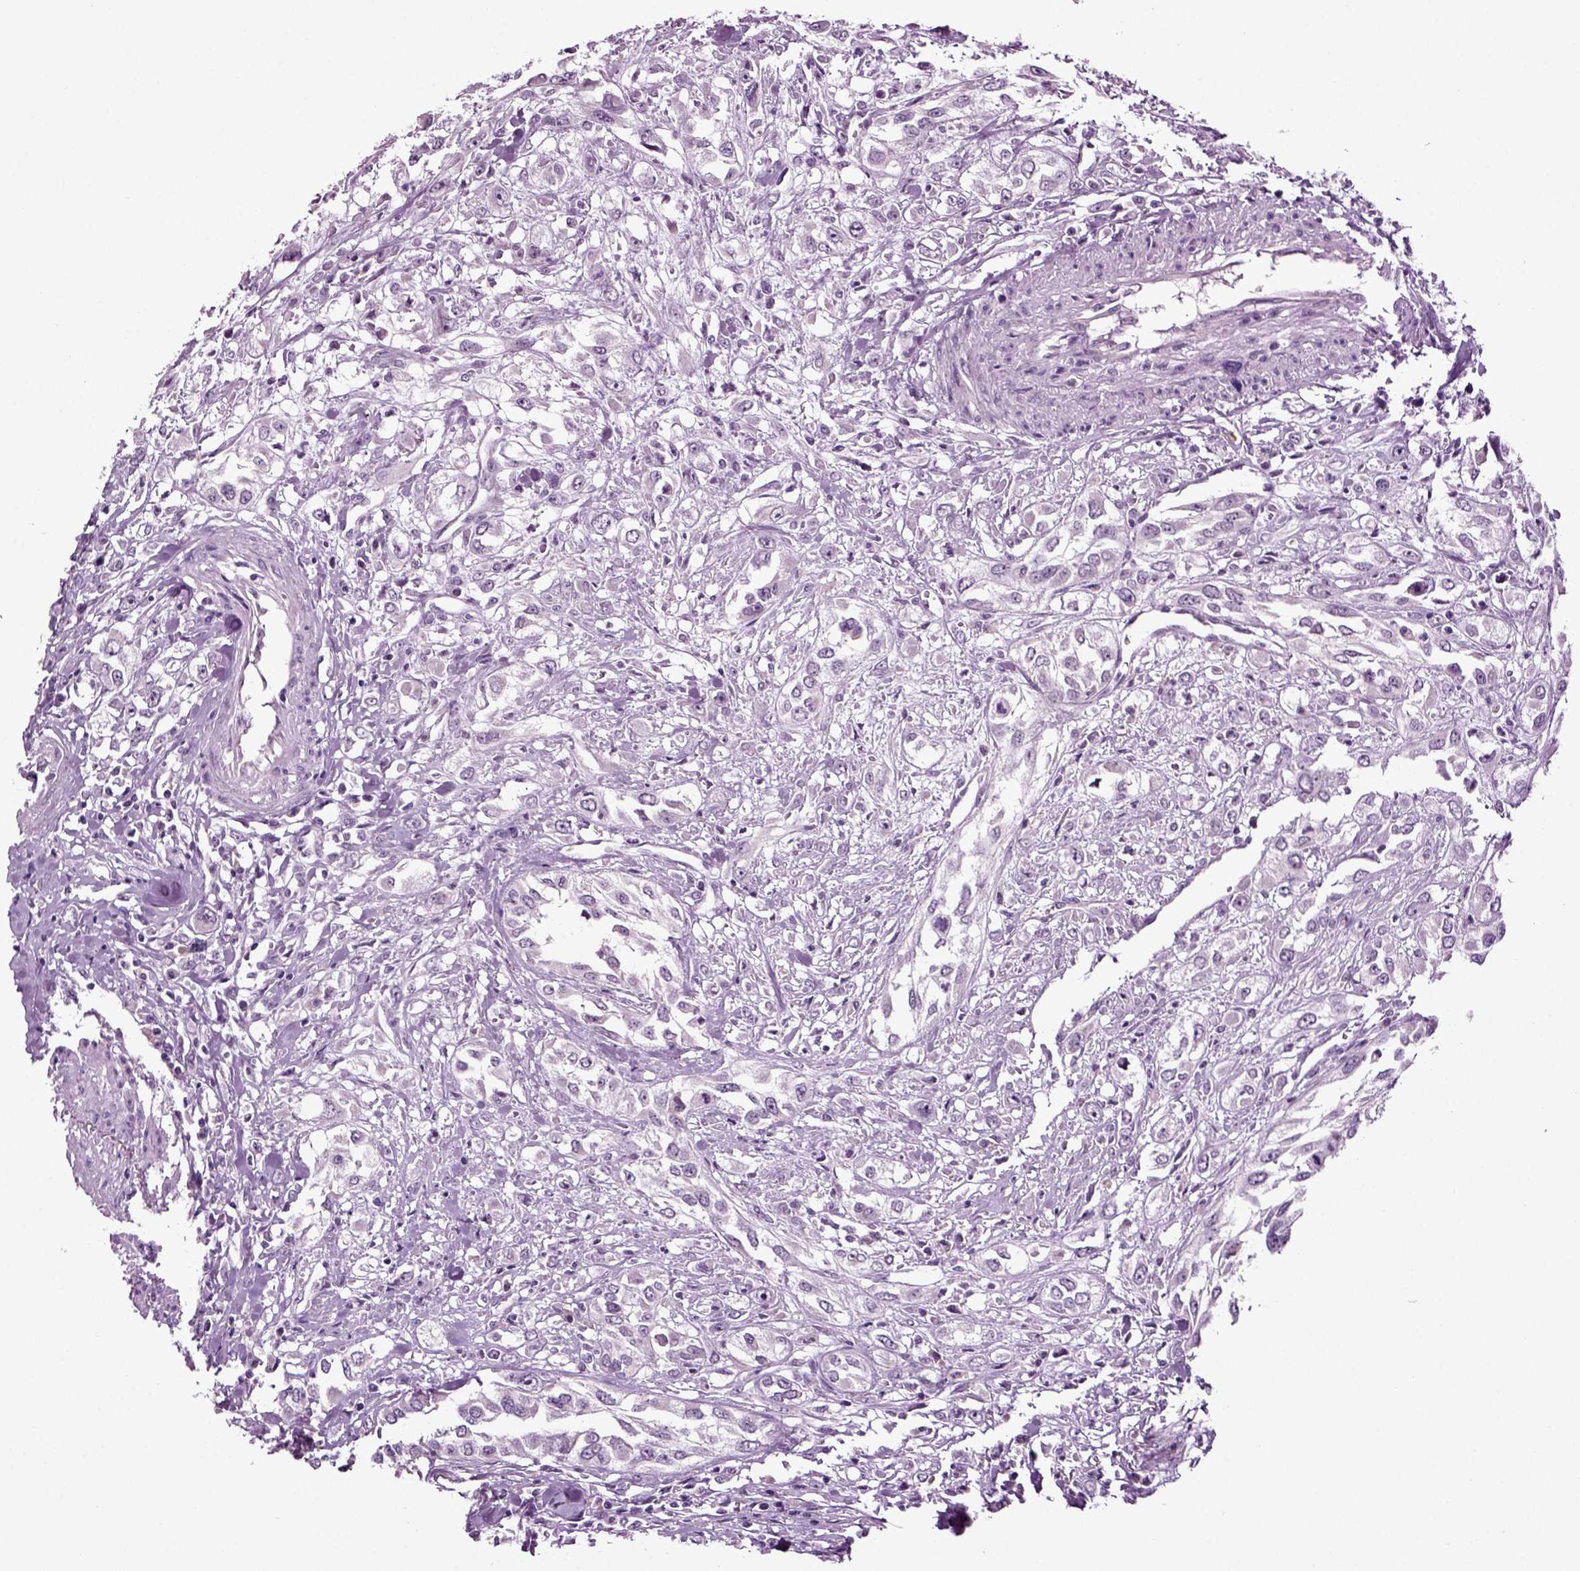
{"staining": {"intensity": "negative", "quantity": "none", "location": "none"}, "tissue": "urothelial cancer", "cell_type": "Tumor cells", "image_type": "cancer", "snomed": [{"axis": "morphology", "description": "Urothelial carcinoma, High grade"}, {"axis": "topography", "description": "Urinary bladder"}], "caption": "Immunohistochemistry photomicrograph of human high-grade urothelial carcinoma stained for a protein (brown), which demonstrates no staining in tumor cells.", "gene": "SPATA17", "patient": {"sex": "male", "age": 67}}